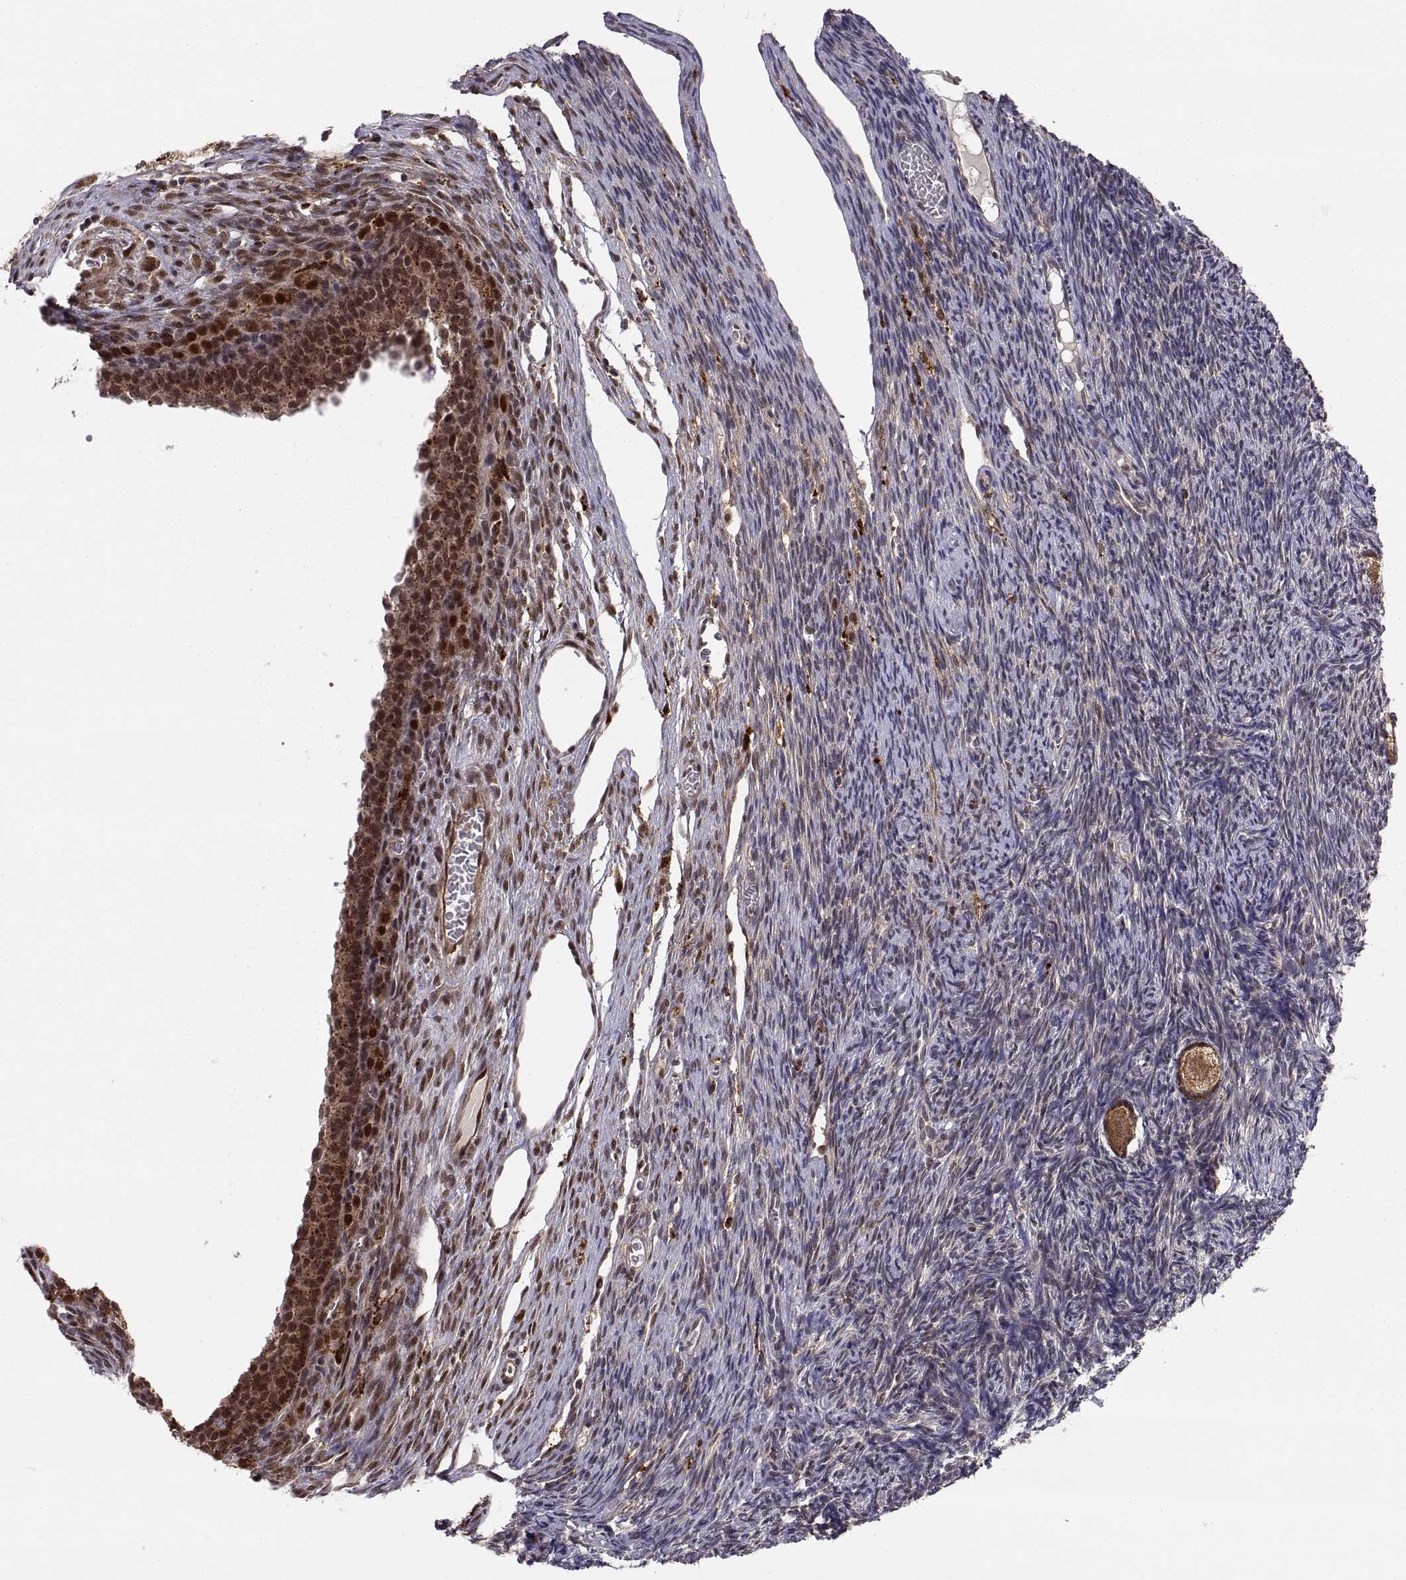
{"staining": {"intensity": "strong", "quantity": ">75%", "location": "cytoplasmic/membranous,nuclear"}, "tissue": "ovary", "cell_type": "Follicle cells", "image_type": "normal", "snomed": [{"axis": "morphology", "description": "Normal tissue, NOS"}, {"axis": "topography", "description": "Ovary"}], "caption": "Immunohistochemical staining of unremarkable ovary displays >75% levels of strong cytoplasmic/membranous,nuclear protein staining in approximately >75% of follicle cells.", "gene": "PSMC2", "patient": {"sex": "female", "age": 27}}